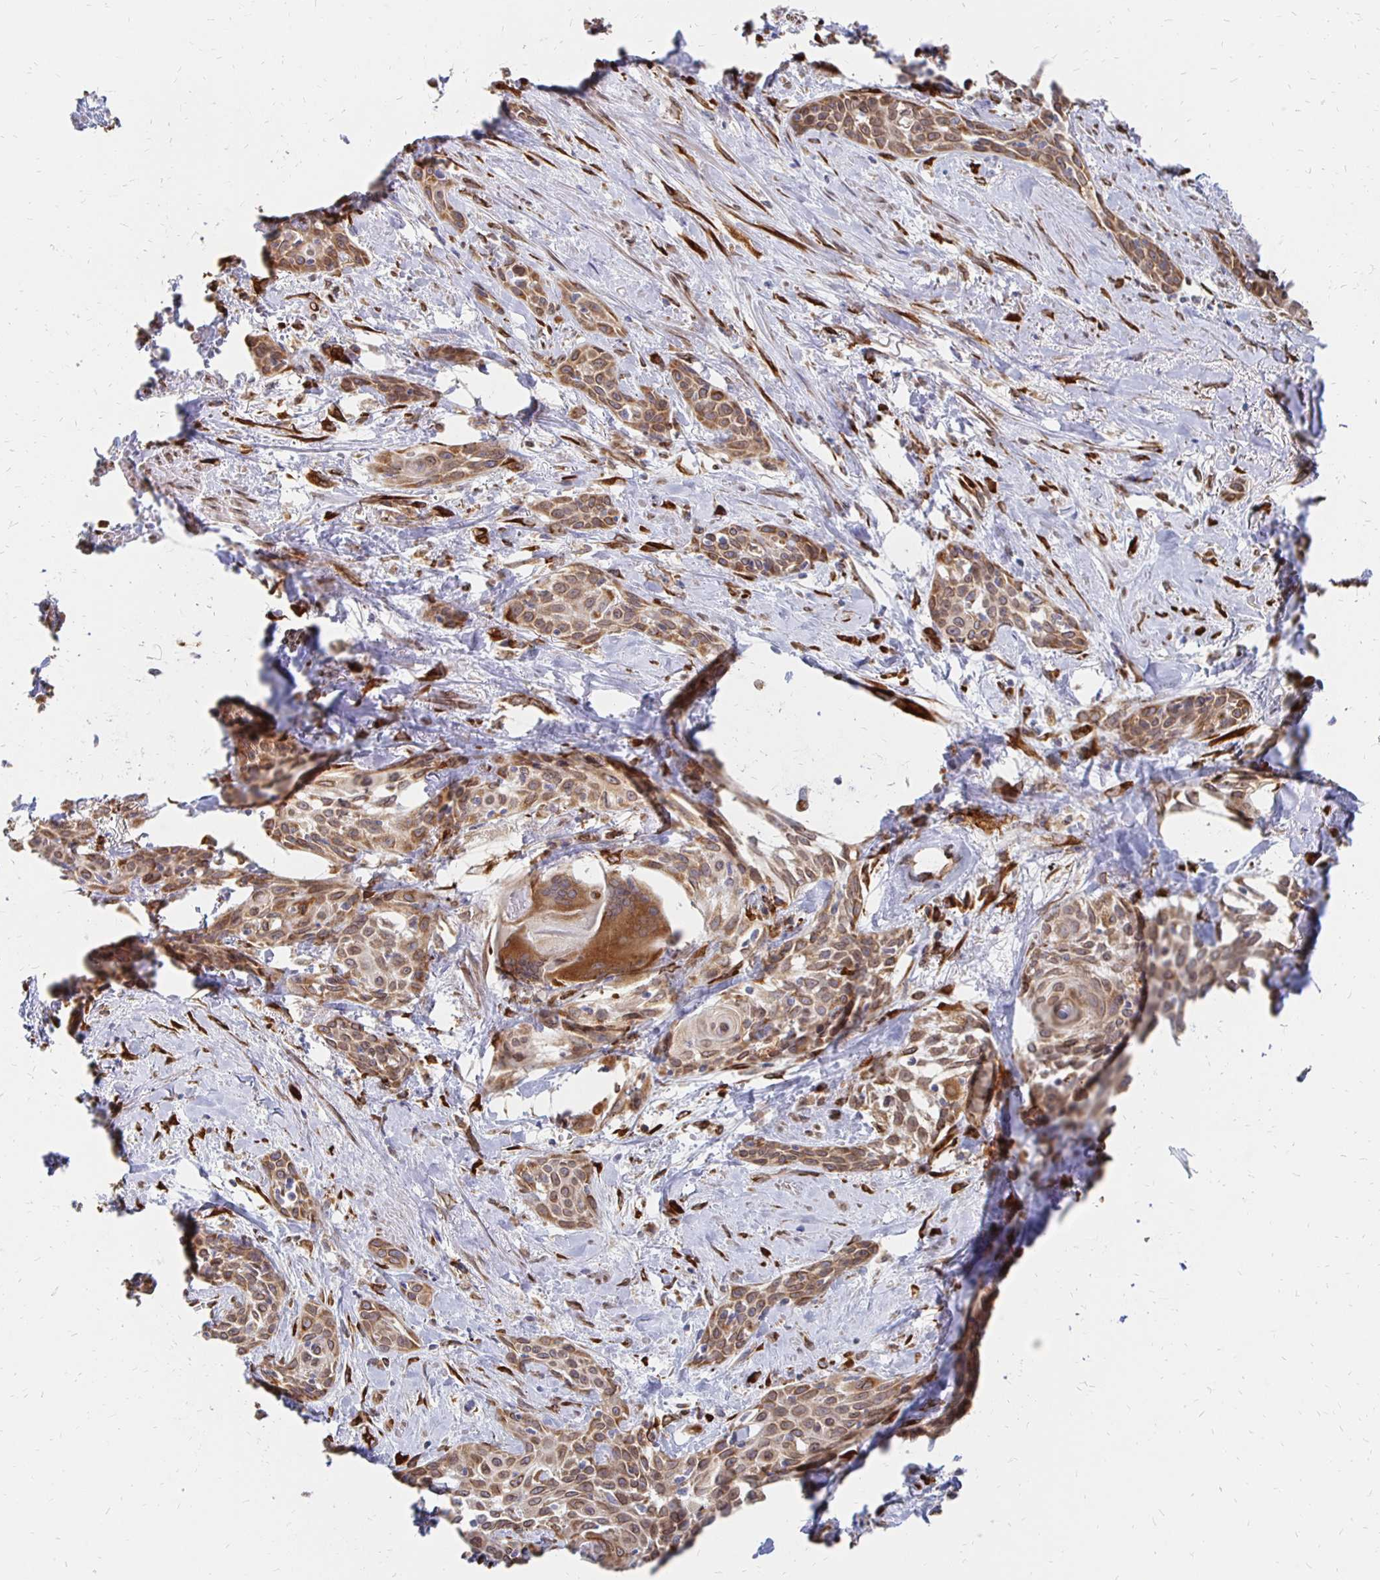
{"staining": {"intensity": "moderate", "quantity": ">75%", "location": "cytoplasmic/membranous,nuclear"}, "tissue": "skin cancer", "cell_type": "Tumor cells", "image_type": "cancer", "snomed": [{"axis": "morphology", "description": "Squamous cell carcinoma, NOS"}, {"axis": "topography", "description": "Skin"}, {"axis": "topography", "description": "Anal"}], "caption": "Immunohistochemical staining of human skin cancer (squamous cell carcinoma) demonstrates moderate cytoplasmic/membranous and nuclear protein positivity in about >75% of tumor cells.", "gene": "PELI3", "patient": {"sex": "male", "age": 64}}